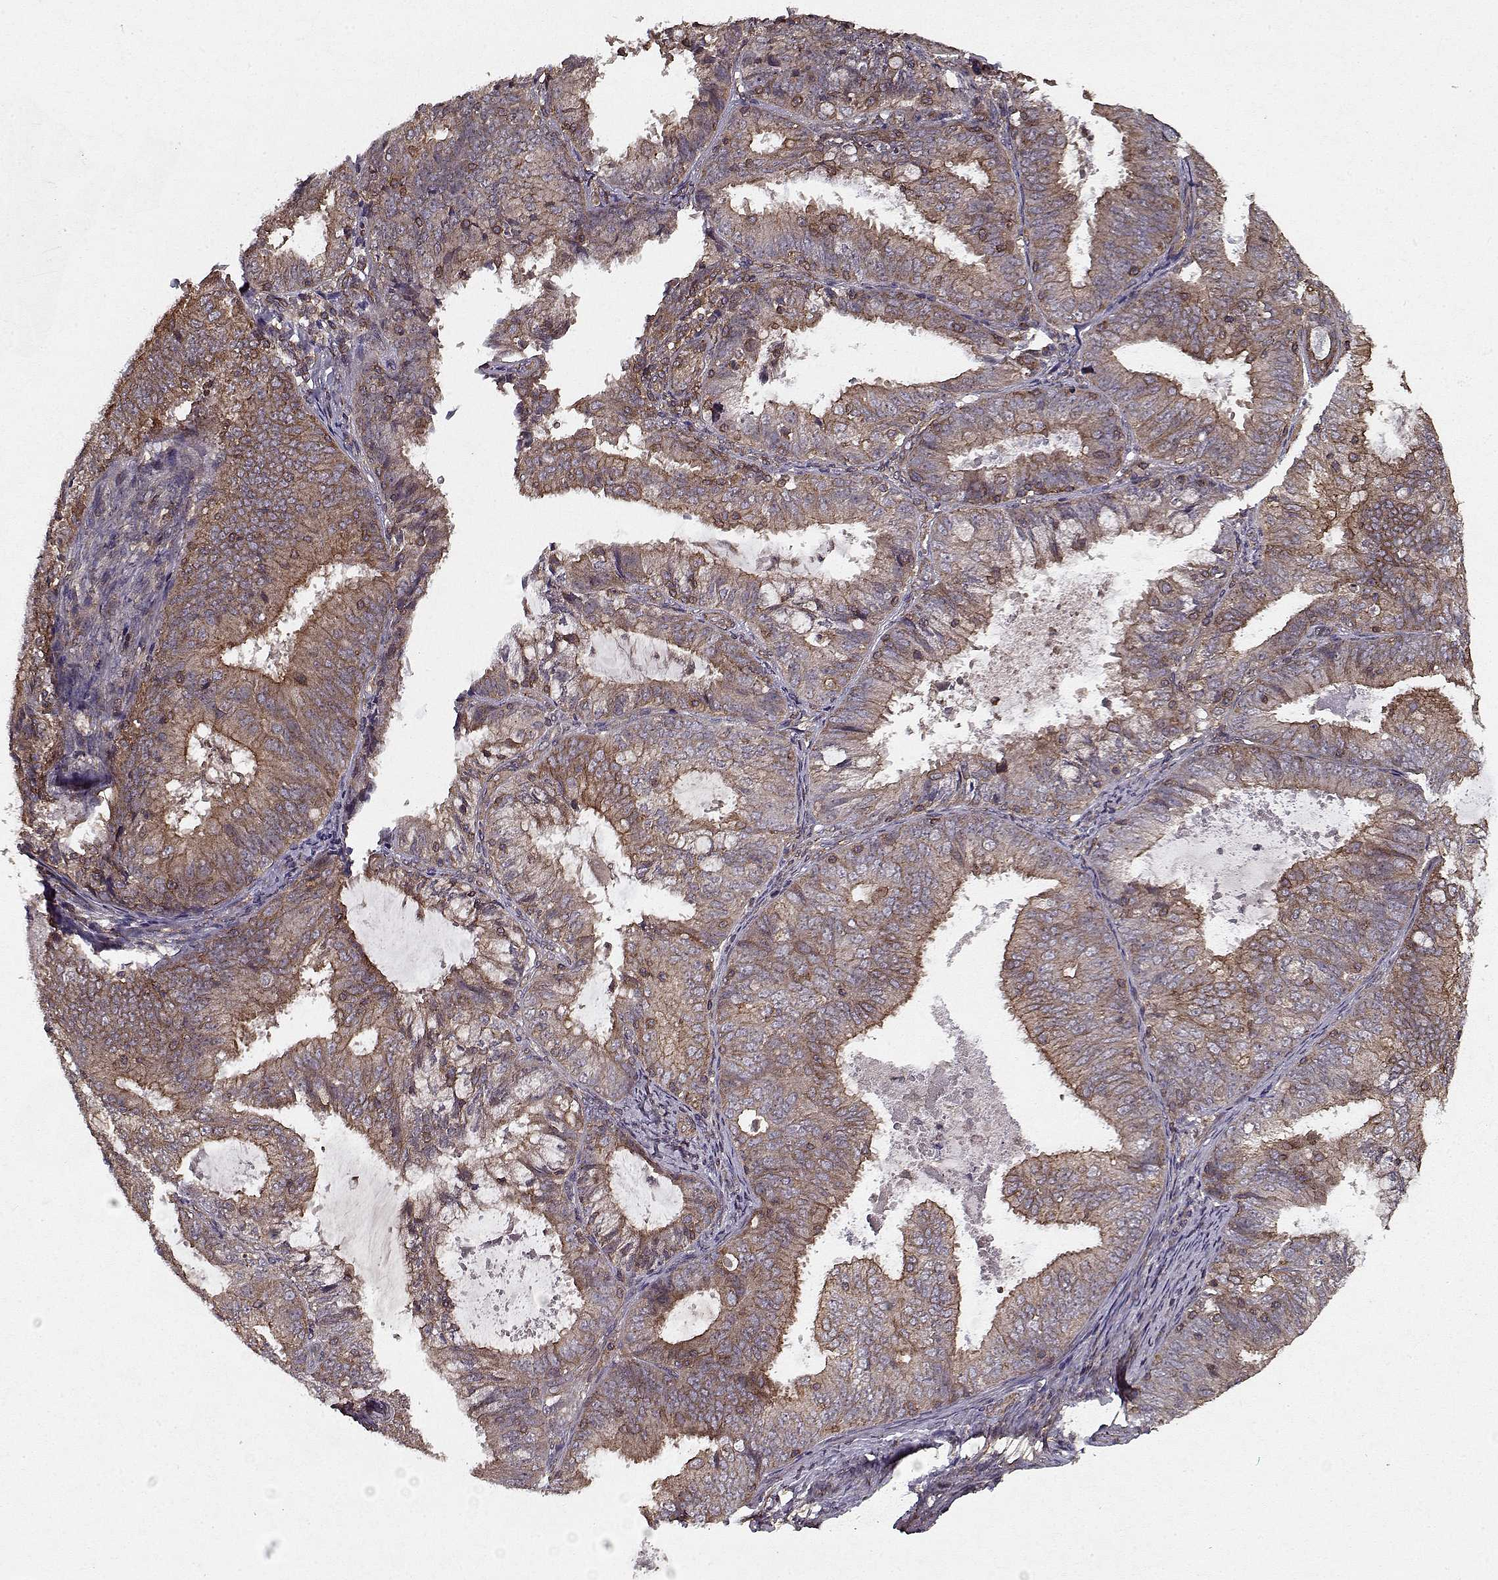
{"staining": {"intensity": "moderate", "quantity": "25%-75%", "location": "cytoplasmic/membranous"}, "tissue": "endometrial cancer", "cell_type": "Tumor cells", "image_type": "cancer", "snomed": [{"axis": "morphology", "description": "Adenocarcinoma, NOS"}, {"axis": "topography", "description": "Endometrium"}], "caption": "Endometrial cancer (adenocarcinoma) stained for a protein shows moderate cytoplasmic/membranous positivity in tumor cells.", "gene": "PPP1R12A", "patient": {"sex": "female", "age": 57}}